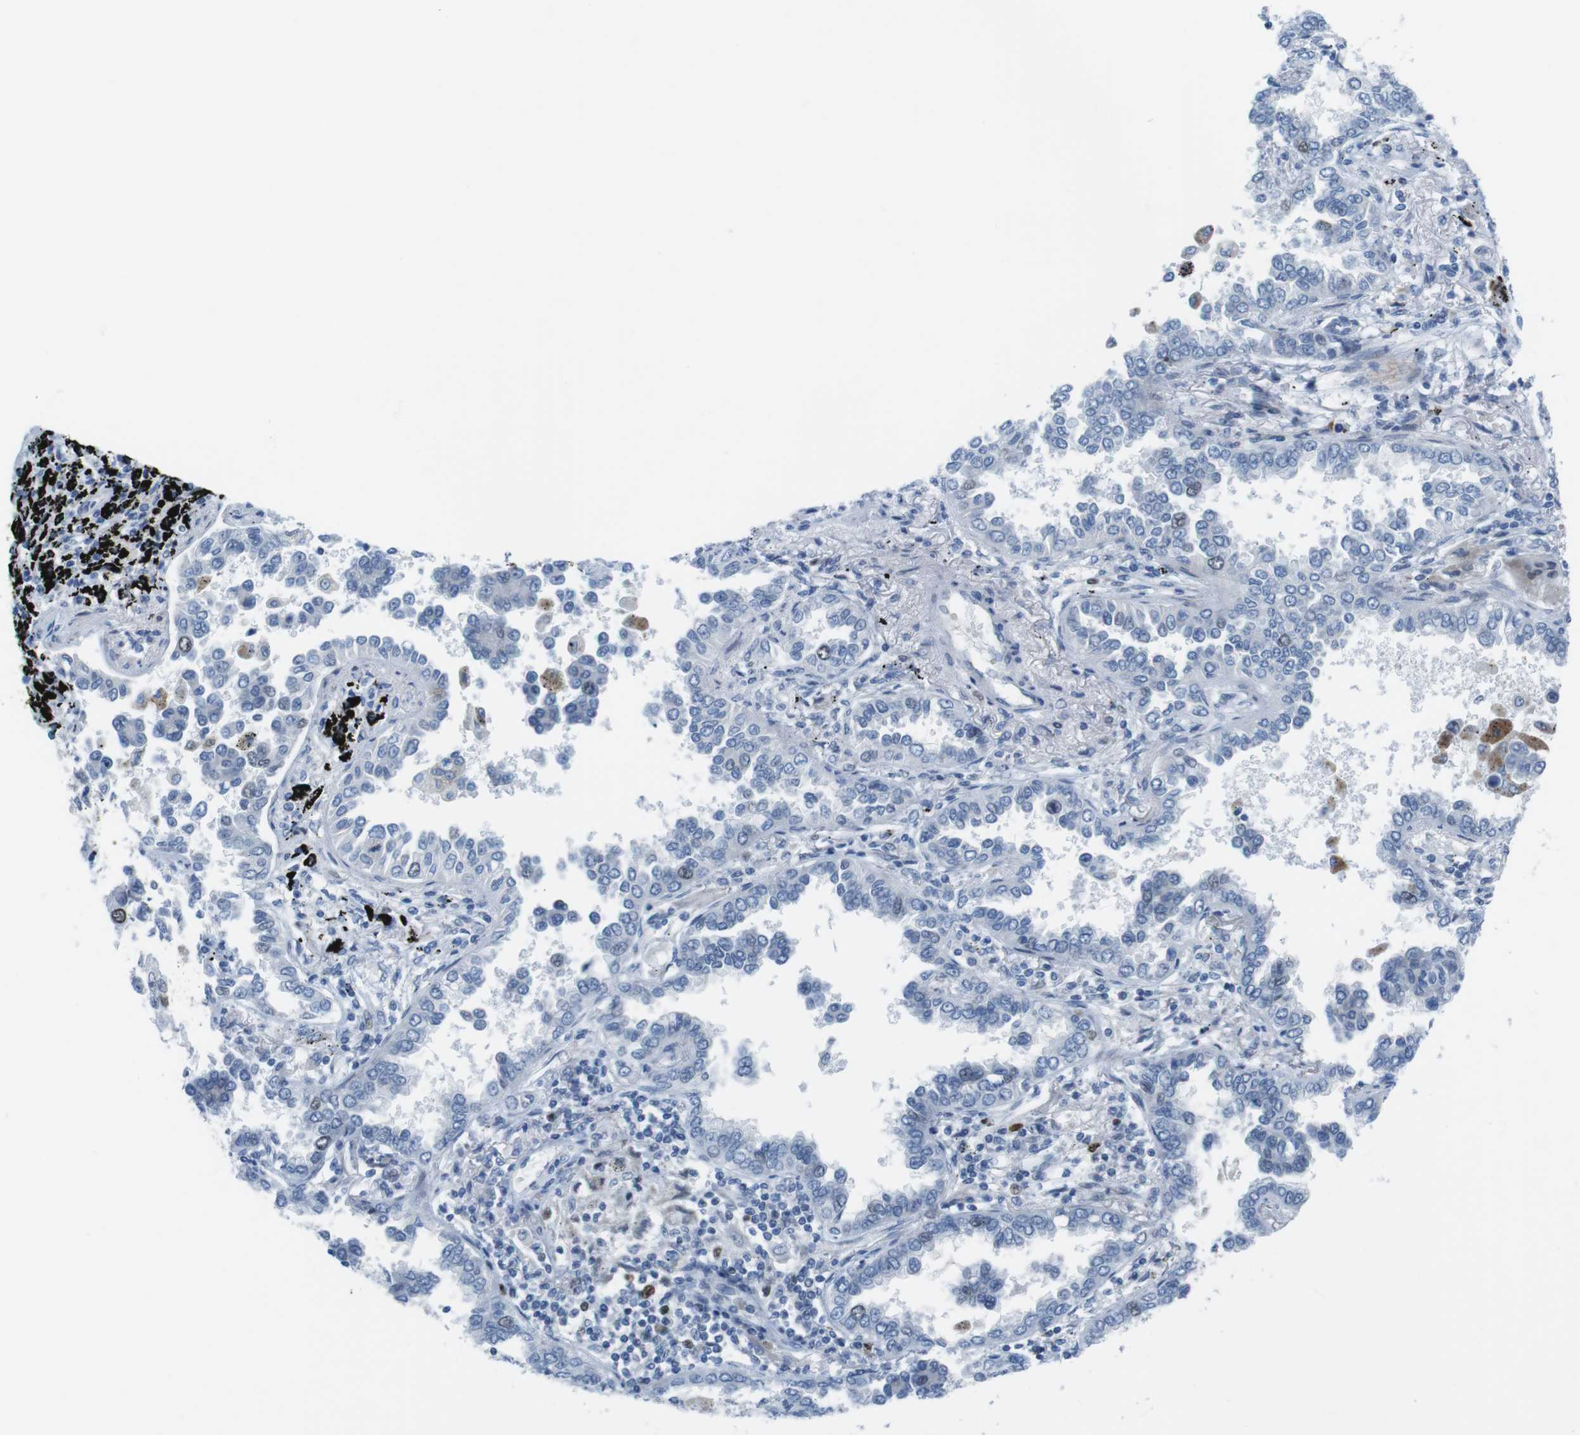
{"staining": {"intensity": "moderate", "quantity": "<25%", "location": "nuclear"}, "tissue": "lung cancer", "cell_type": "Tumor cells", "image_type": "cancer", "snomed": [{"axis": "morphology", "description": "Normal tissue, NOS"}, {"axis": "morphology", "description": "Adenocarcinoma, NOS"}, {"axis": "topography", "description": "Lung"}], "caption": "Brown immunohistochemical staining in lung adenocarcinoma shows moderate nuclear positivity in about <25% of tumor cells.", "gene": "CHAF1A", "patient": {"sex": "male", "age": 59}}